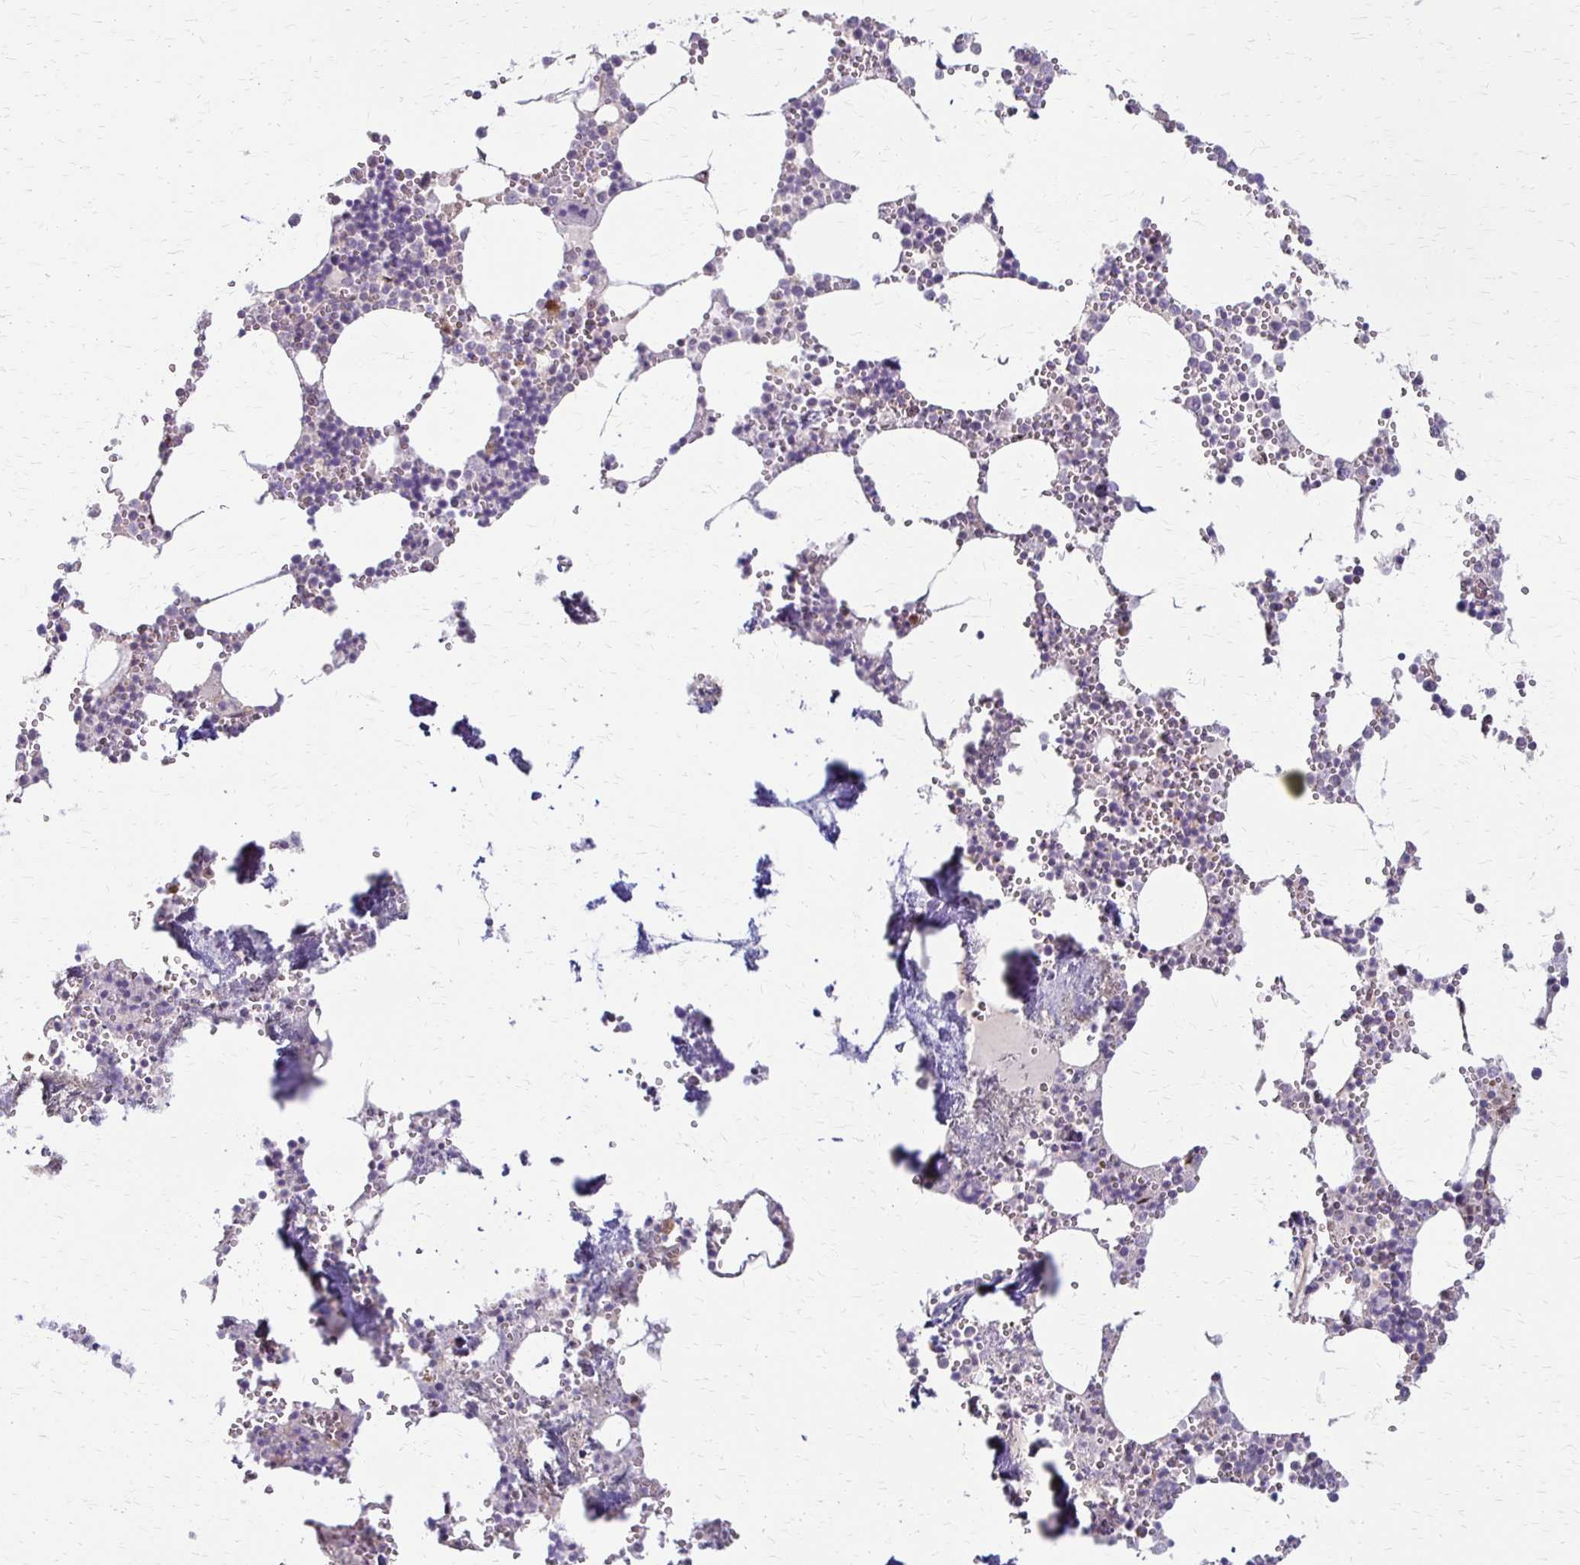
{"staining": {"intensity": "negative", "quantity": "none", "location": "none"}, "tissue": "bone marrow", "cell_type": "Hematopoietic cells", "image_type": "normal", "snomed": [{"axis": "morphology", "description": "Normal tissue, NOS"}, {"axis": "topography", "description": "Bone marrow"}], "caption": "Protein analysis of normal bone marrow demonstrates no significant staining in hematopoietic cells. (DAB (3,3'-diaminobenzidine) immunohistochemistry with hematoxylin counter stain).", "gene": "CFL2", "patient": {"sex": "male", "age": 54}}